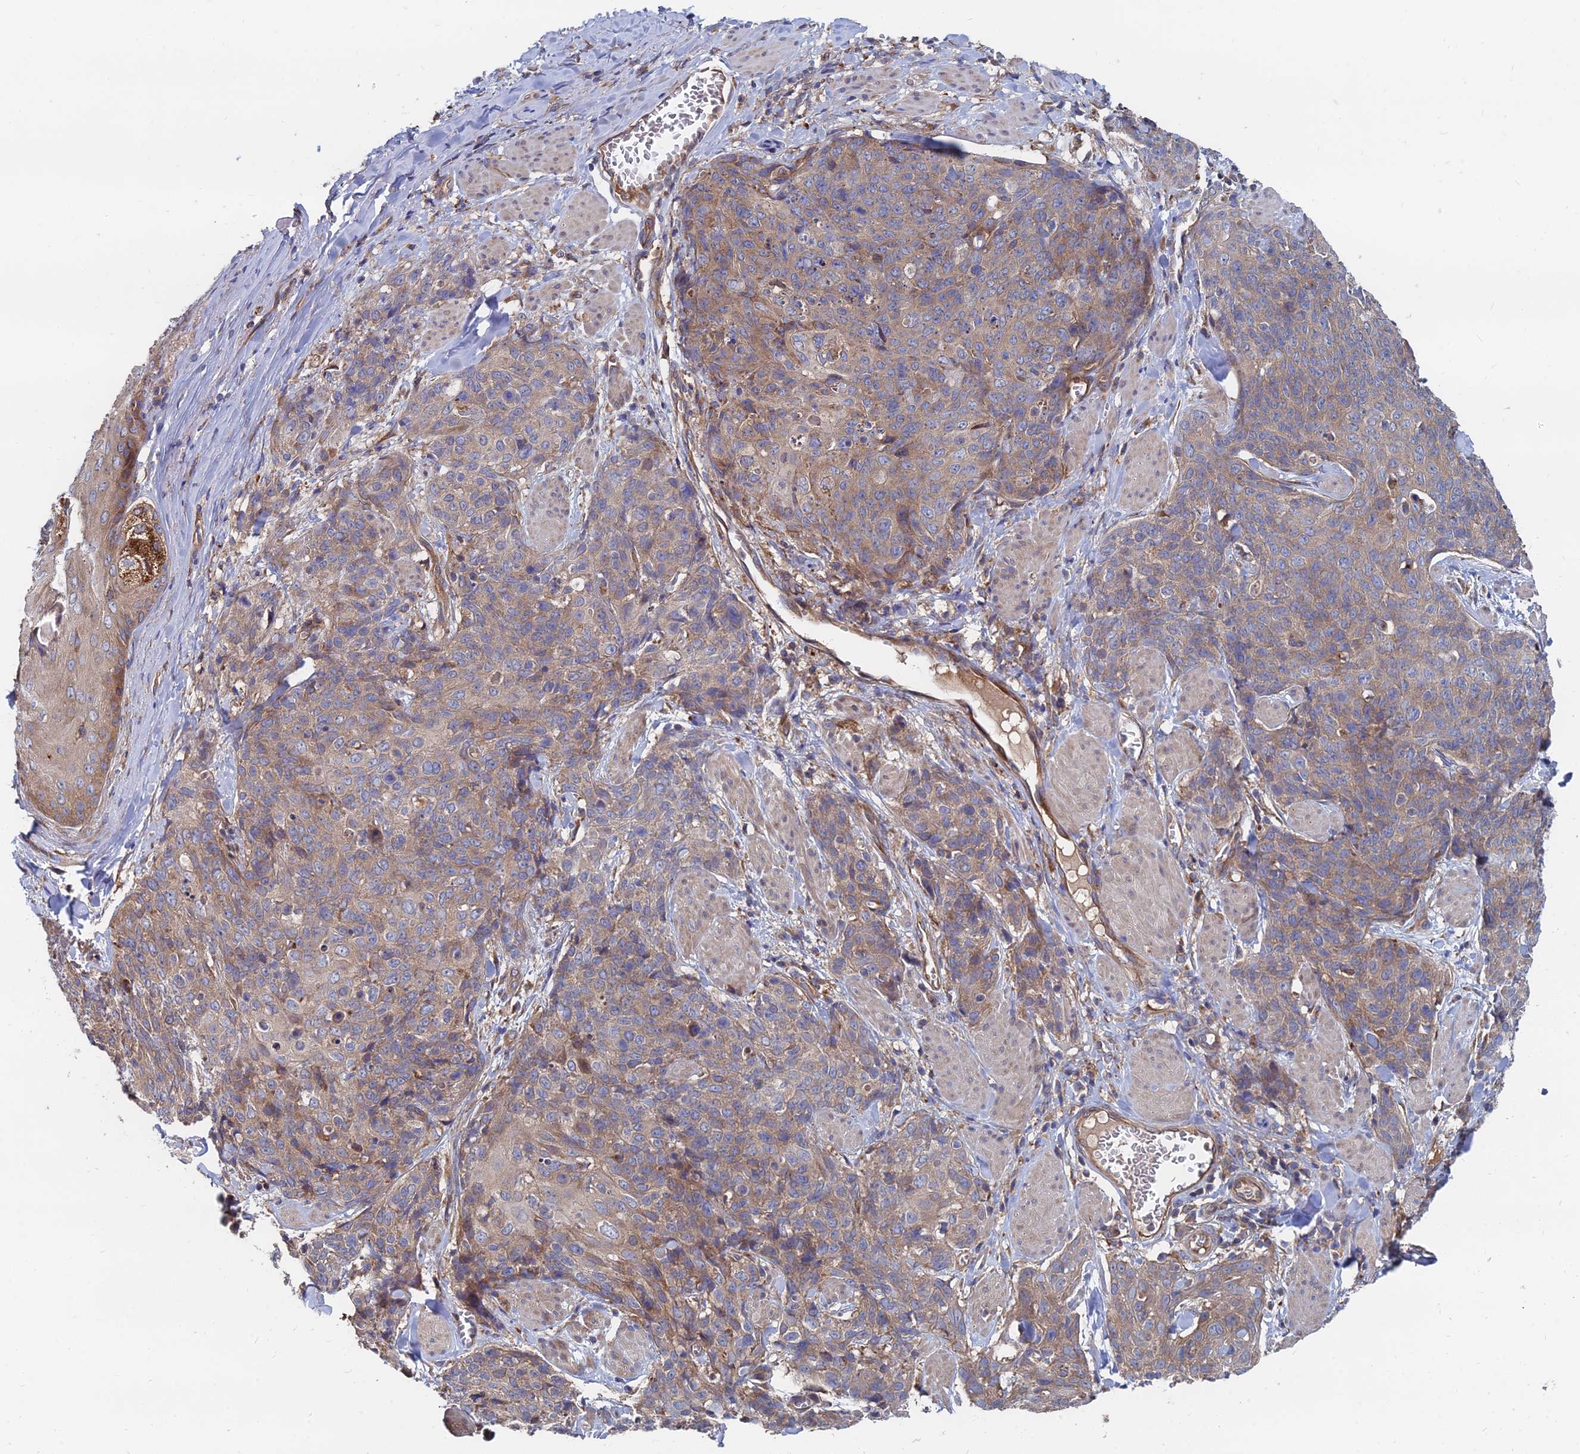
{"staining": {"intensity": "weak", "quantity": ">75%", "location": "cytoplasmic/membranous"}, "tissue": "skin cancer", "cell_type": "Tumor cells", "image_type": "cancer", "snomed": [{"axis": "morphology", "description": "Squamous cell carcinoma, NOS"}, {"axis": "topography", "description": "Skin"}, {"axis": "topography", "description": "Vulva"}], "caption": "Skin cancer (squamous cell carcinoma) stained with a brown dye exhibits weak cytoplasmic/membranous positive staining in approximately >75% of tumor cells.", "gene": "CCZ1", "patient": {"sex": "female", "age": 85}}